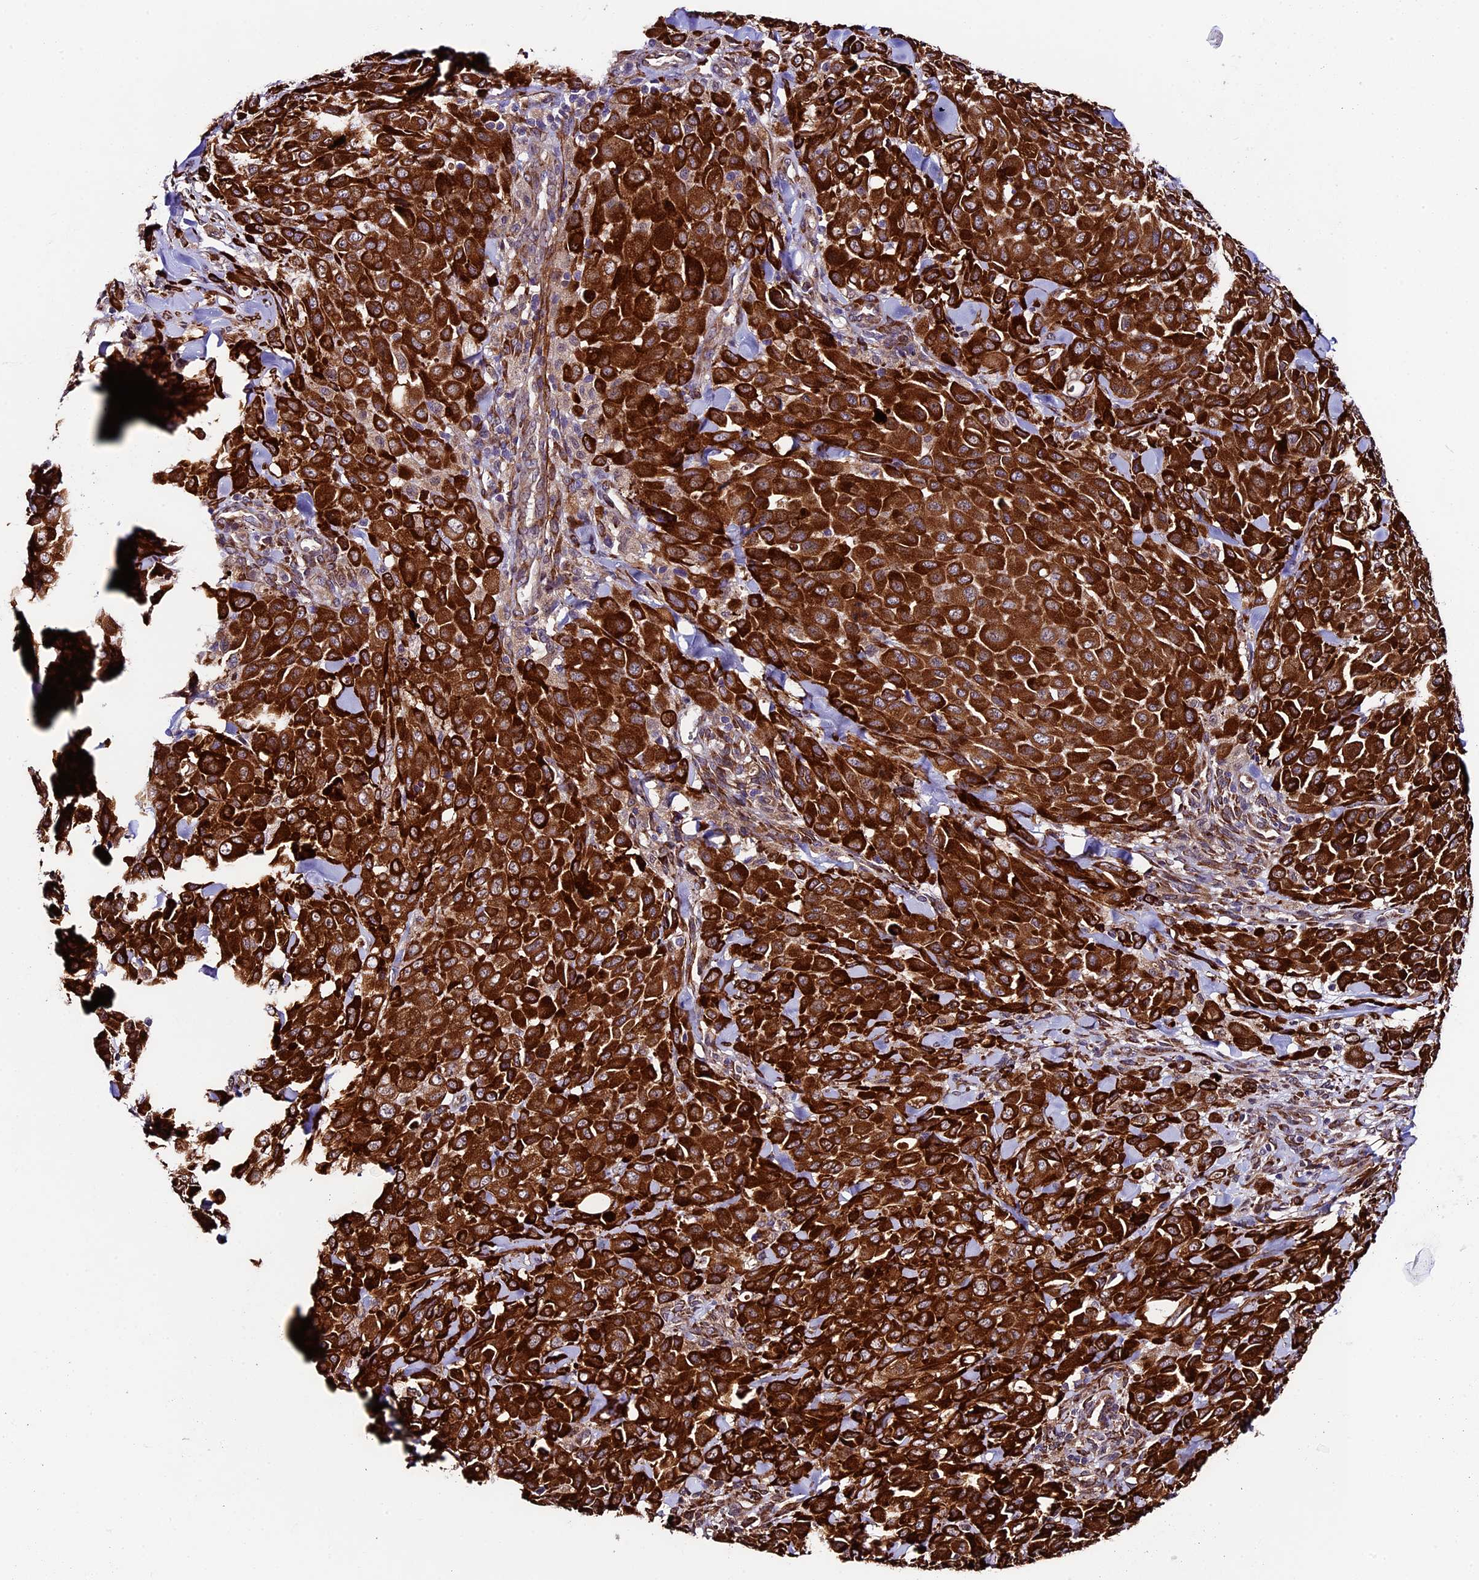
{"staining": {"intensity": "strong", "quantity": ">75%", "location": "cytoplasmic/membranous"}, "tissue": "melanoma", "cell_type": "Tumor cells", "image_type": "cancer", "snomed": [{"axis": "morphology", "description": "Malignant melanoma, Metastatic site"}, {"axis": "topography", "description": "Skin"}], "caption": "Protein staining shows strong cytoplasmic/membranous staining in about >75% of tumor cells in melanoma. The staining was performed using DAB to visualize the protein expression in brown, while the nuclei were stained in blue with hematoxylin (Magnification: 20x).", "gene": "LSM7", "patient": {"sex": "female", "age": 81}}